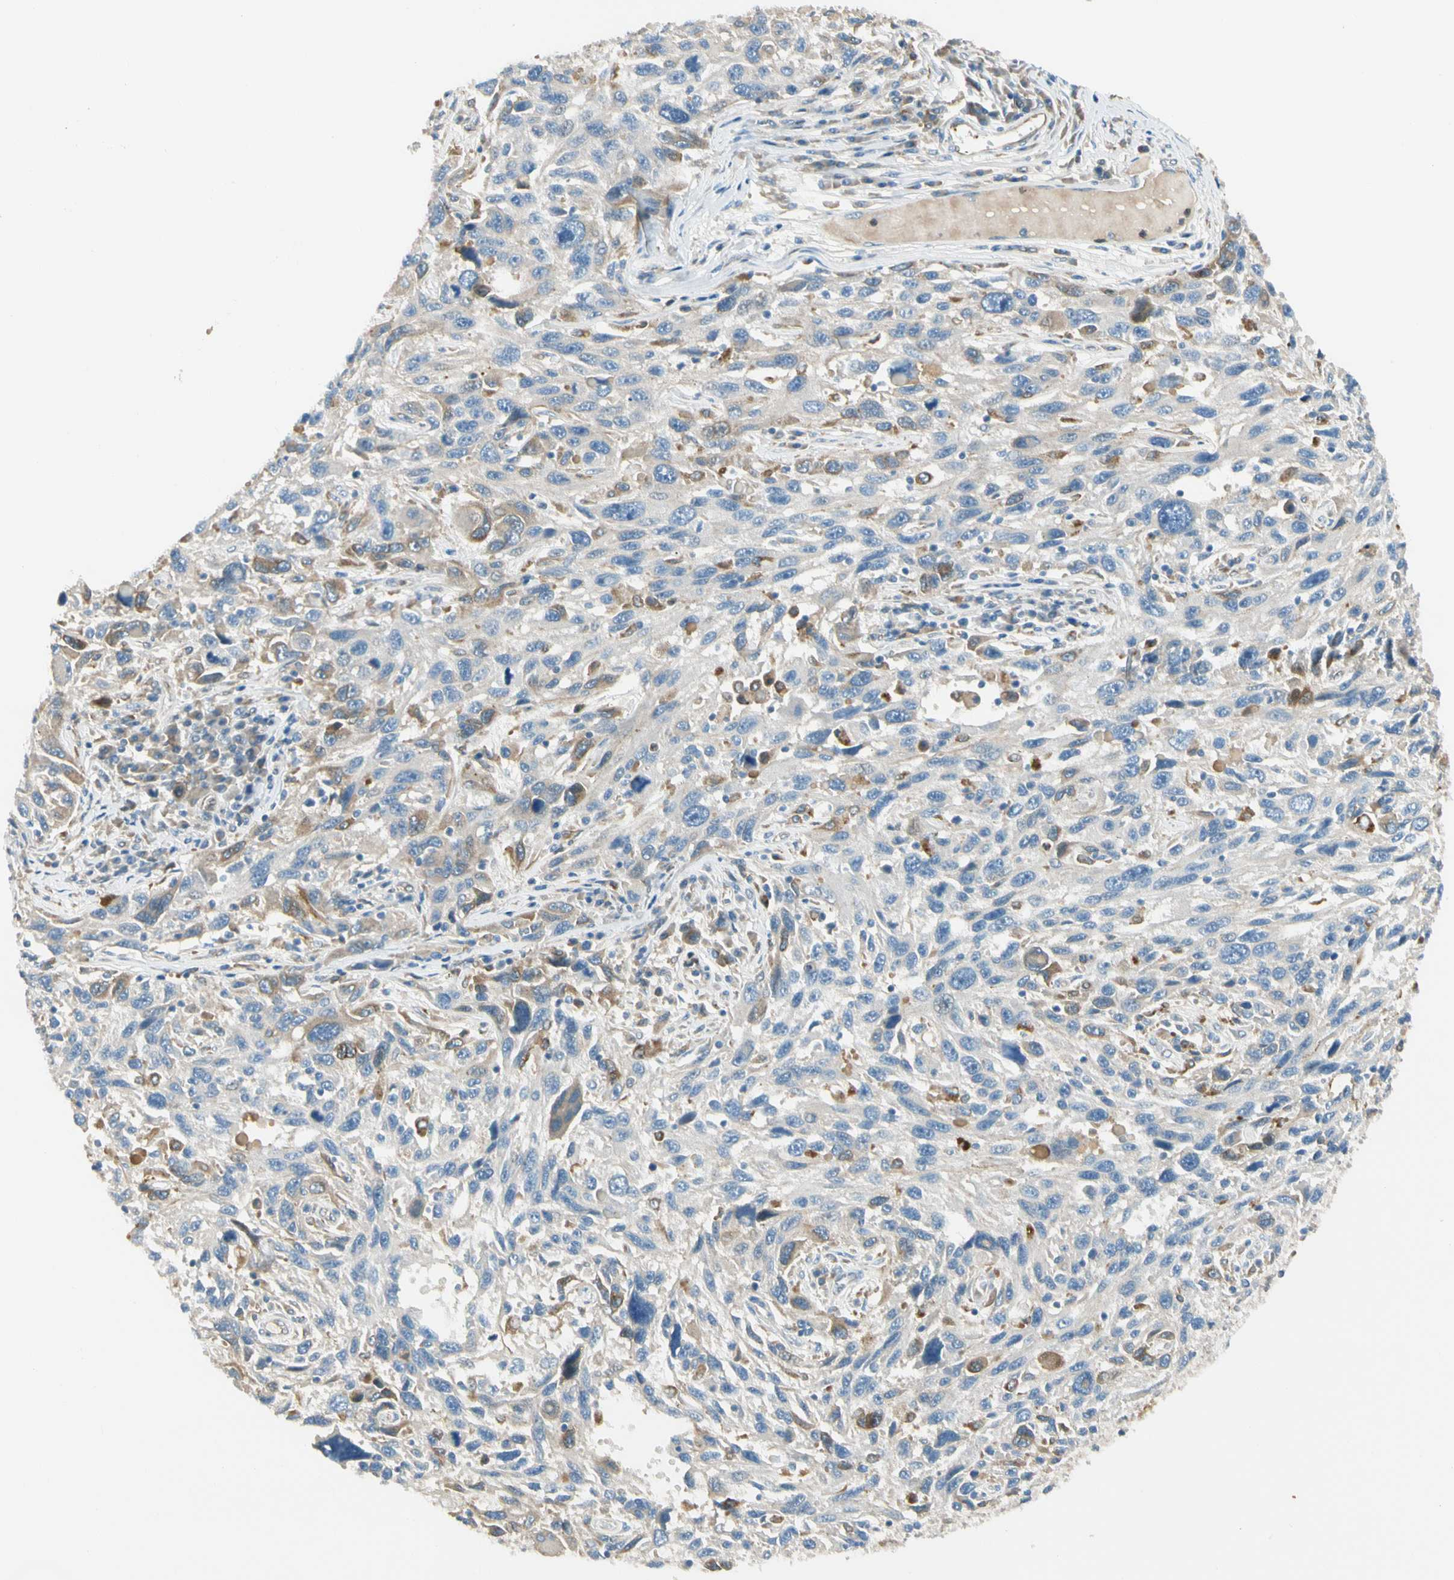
{"staining": {"intensity": "moderate", "quantity": "<25%", "location": "cytoplasmic/membranous"}, "tissue": "melanoma", "cell_type": "Tumor cells", "image_type": "cancer", "snomed": [{"axis": "morphology", "description": "Malignant melanoma, NOS"}, {"axis": "topography", "description": "Skin"}], "caption": "An IHC image of neoplastic tissue is shown. Protein staining in brown labels moderate cytoplasmic/membranous positivity in melanoma within tumor cells.", "gene": "LPCAT2", "patient": {"sex": "male", "age": 53}}